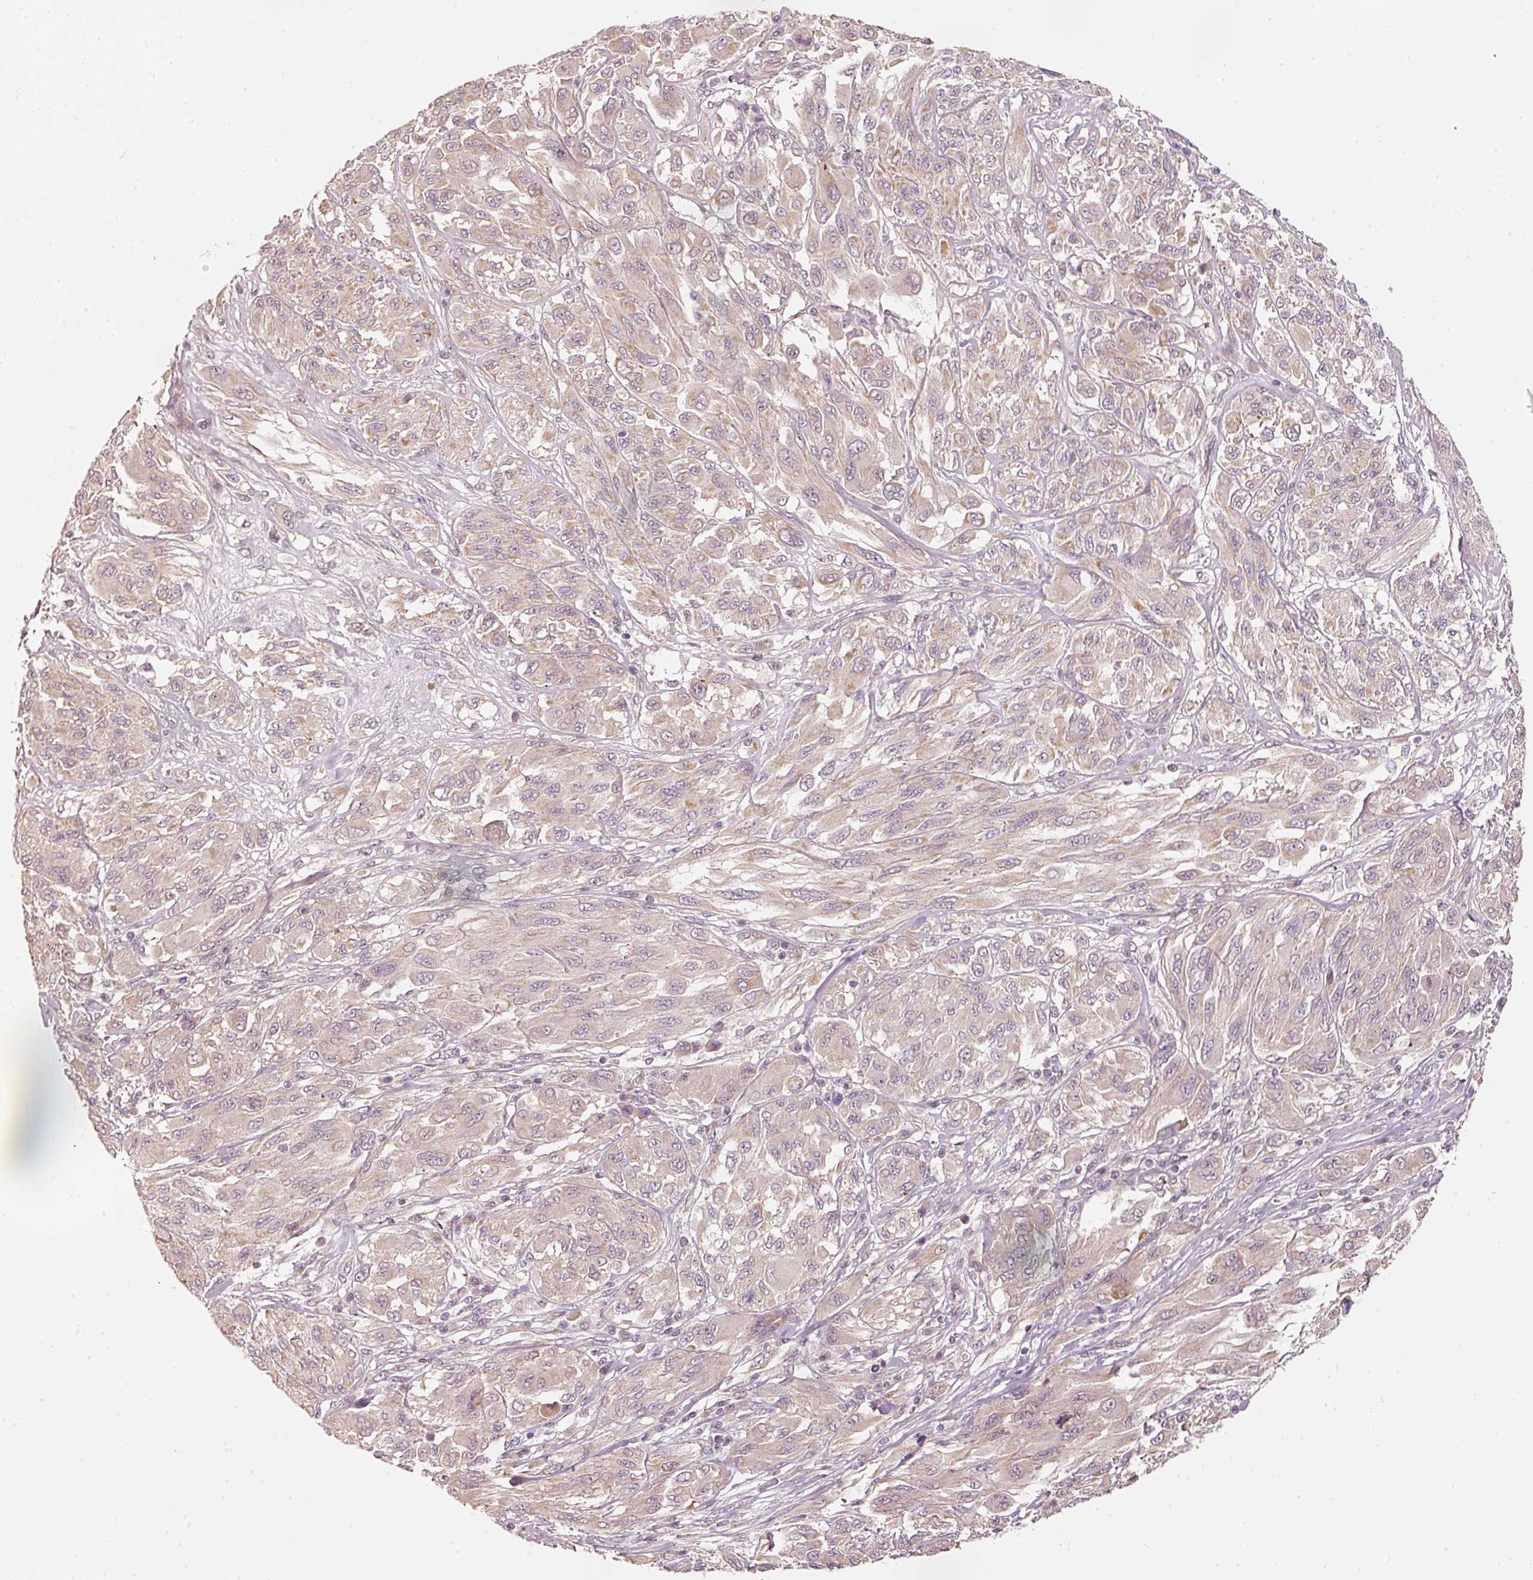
{"staining": {"intensity": "negative", "quantity": "none", "location": "none"}, "tissue": "melanoma", "cell_type": "Tumor cells", "image_type": "cancer", "snomed": [{"axis": "morphology", "description": "Malignant melanoma, NOS"}, {"axis": "topography", "description": "Skin"}], "caption": "Tumor cells show no significant expression in malignant melanoma.", "gene": "ARHGAP22", "patient": {"sex": "female", "age": 91}}